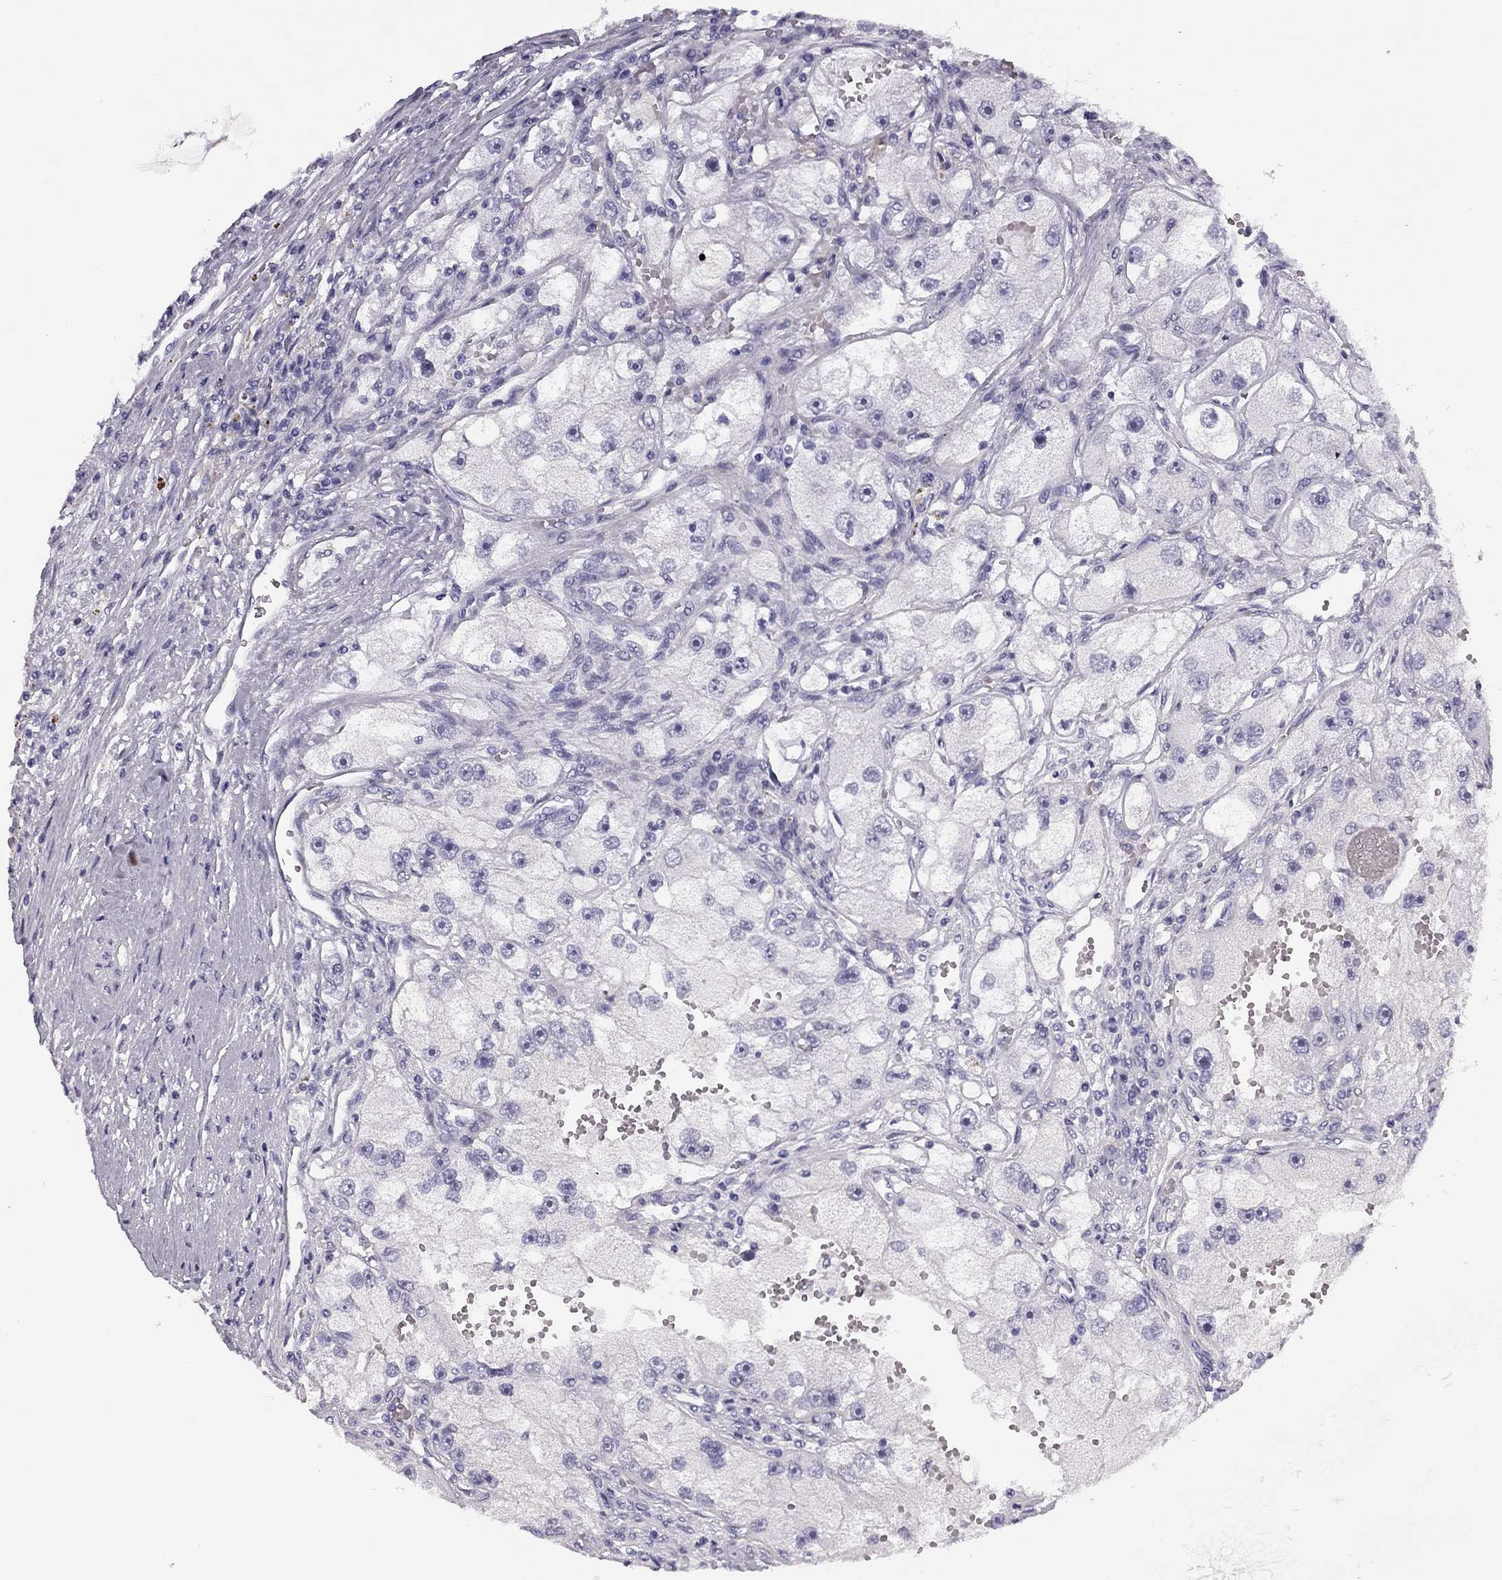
{"staining": {"intensity": "negative", "quantity": "none", "location": "none"}, "tissue": "renal cancer", "cell_type": "Tumor cells", "image_type": "cancer", "snomed": [{"axis": "morphology", "description": "Adenocarcinoma, NOS"}, {"axis": "topography", "description": "Kidney"}], "caption": "Adenocarcinoma (renal) stained for a protein using IHC demonstrates no positivity tumor cells.", "gene": "MC5R", "patient": {"sex": "male", "age": 63}}